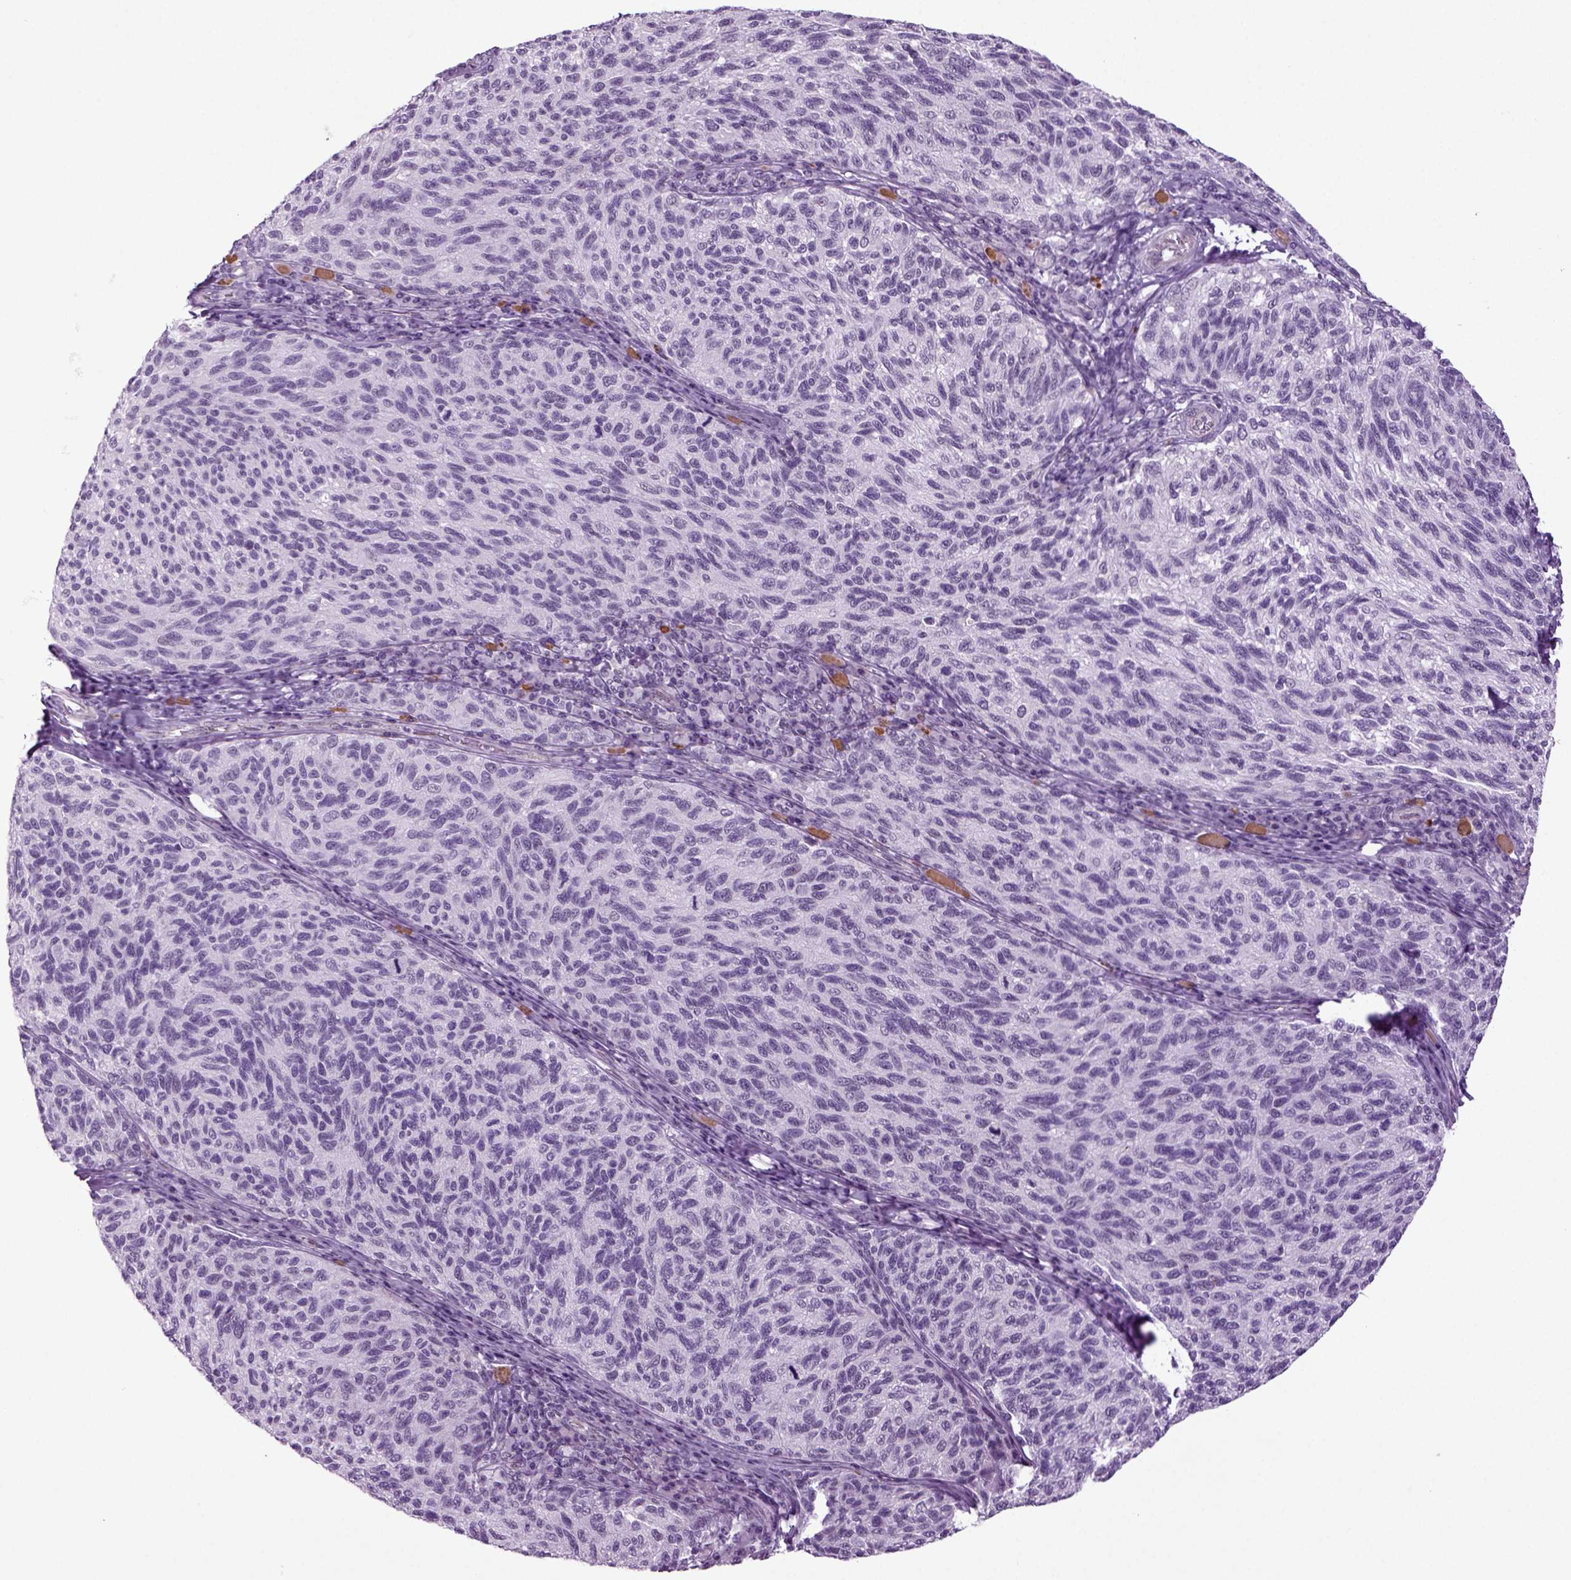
{"staining": {"intensity": "negative", "quantity": "none", "location": "none"}, "tissue": "melanoma", "cell_type": "Tumor cells", "image_type": "cancer", "snomed": [{"axis": "morphology", "description": "Malignant melanoma, NOS"}, {"axis": "topography", "description": "Skin"}], "caption": "Malignant melanoma was stained to show a protein in brown. There is no significant expression in tumor cells.", "gene": "RFX3", "patient": {"sex": "female", "age": 73}}